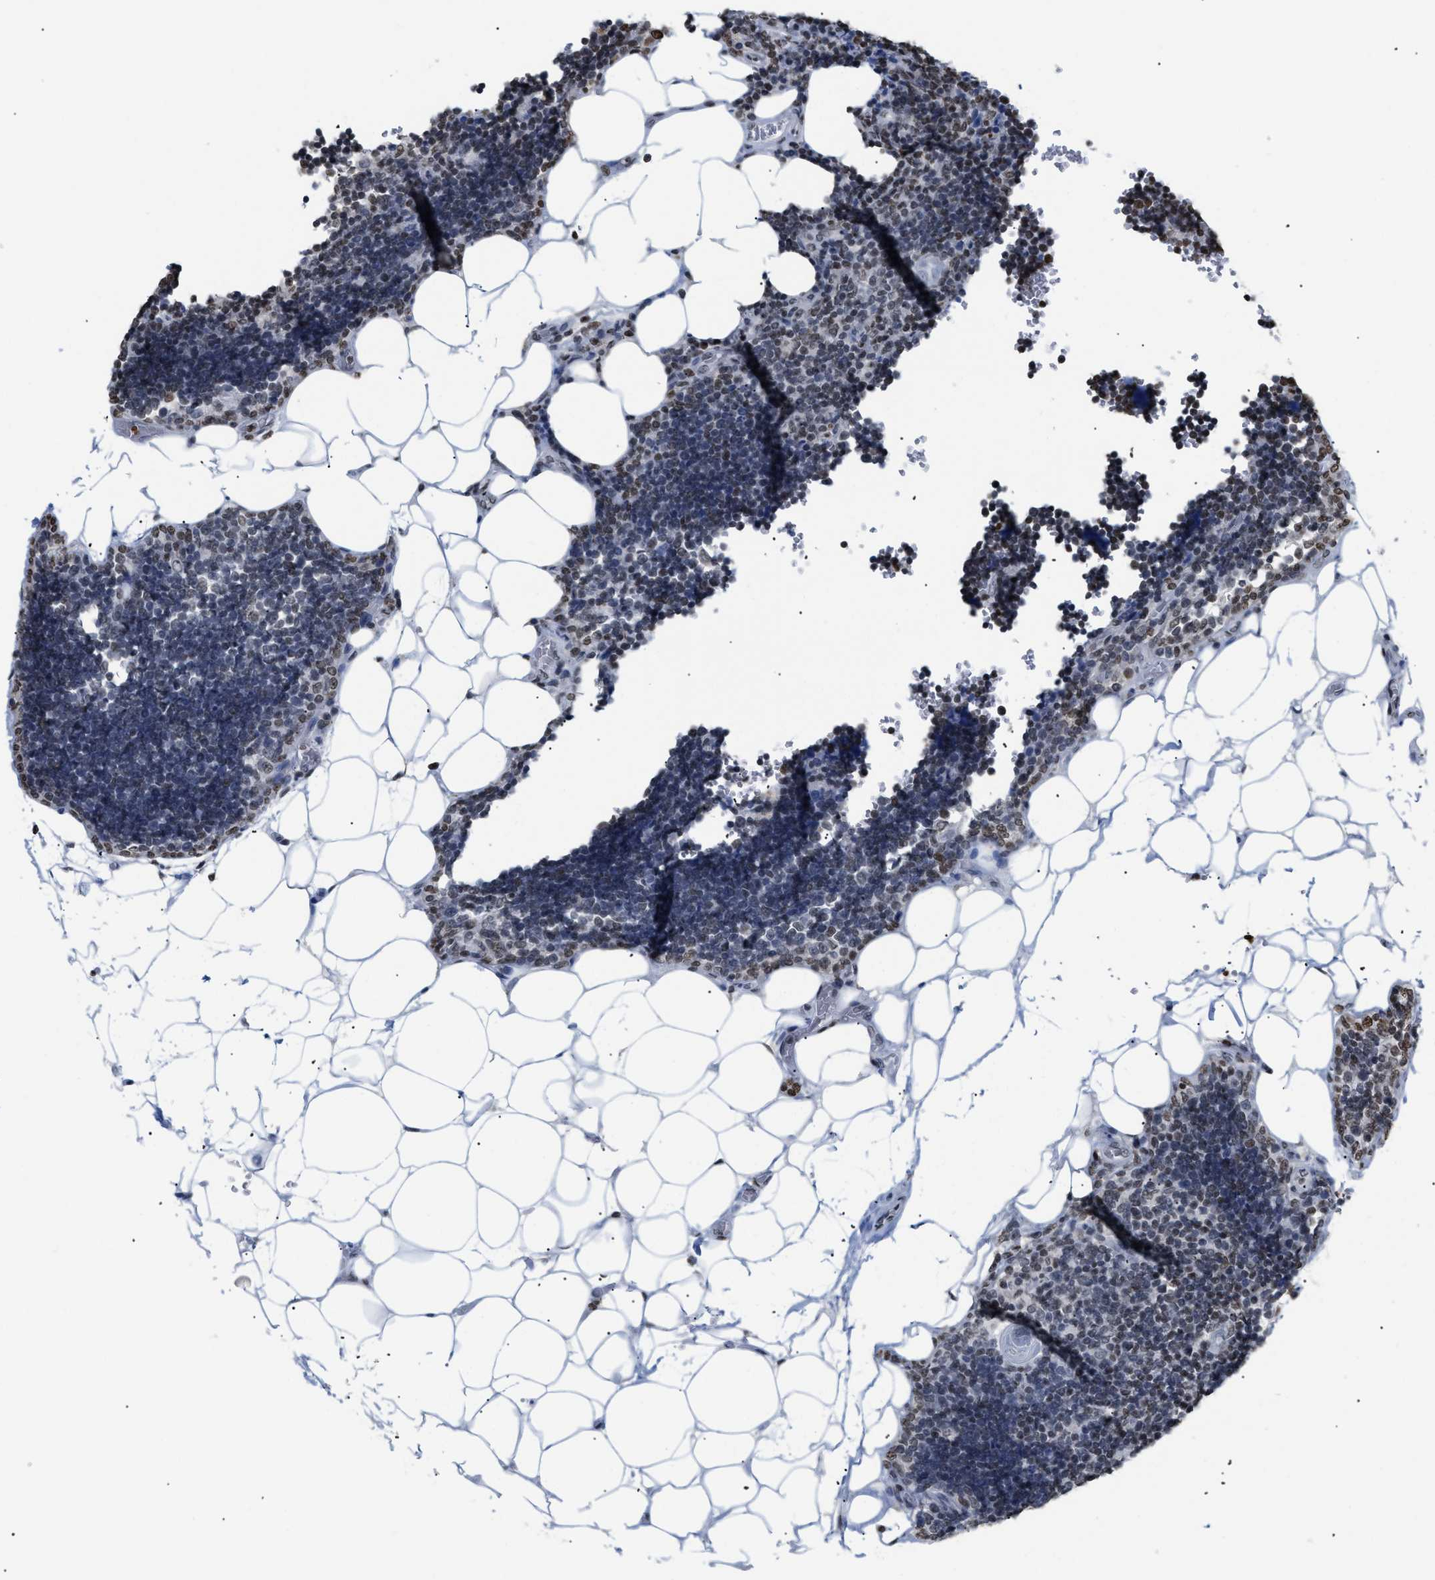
{"staining": {"intensity": "weak", "quantity": "25%-75%", "location": "nuclear"}, "tissue": "lymph node", "cell_type": "Germinal center cells", "image_type": "normal", "snomed": [{"axis": "morphology", "description": "Normal tissue, NOS"}, {"axis": "topography", "description": "Lymph node"}], "caption": "The histopathology image demonstrates immunohistochemical staining of normal lymph node. There is weak nuclear expression is identified in approximately 25%-75% of germinal center cells. The protein of interest is stained brown, and the nuclei are stained in blue (DAB (3,3'-diaminobenzidine) IHC with brightfield microscopy, high magnification).", "gene": "HMGN2", "patient": {"sex": "male", "age": 33}}